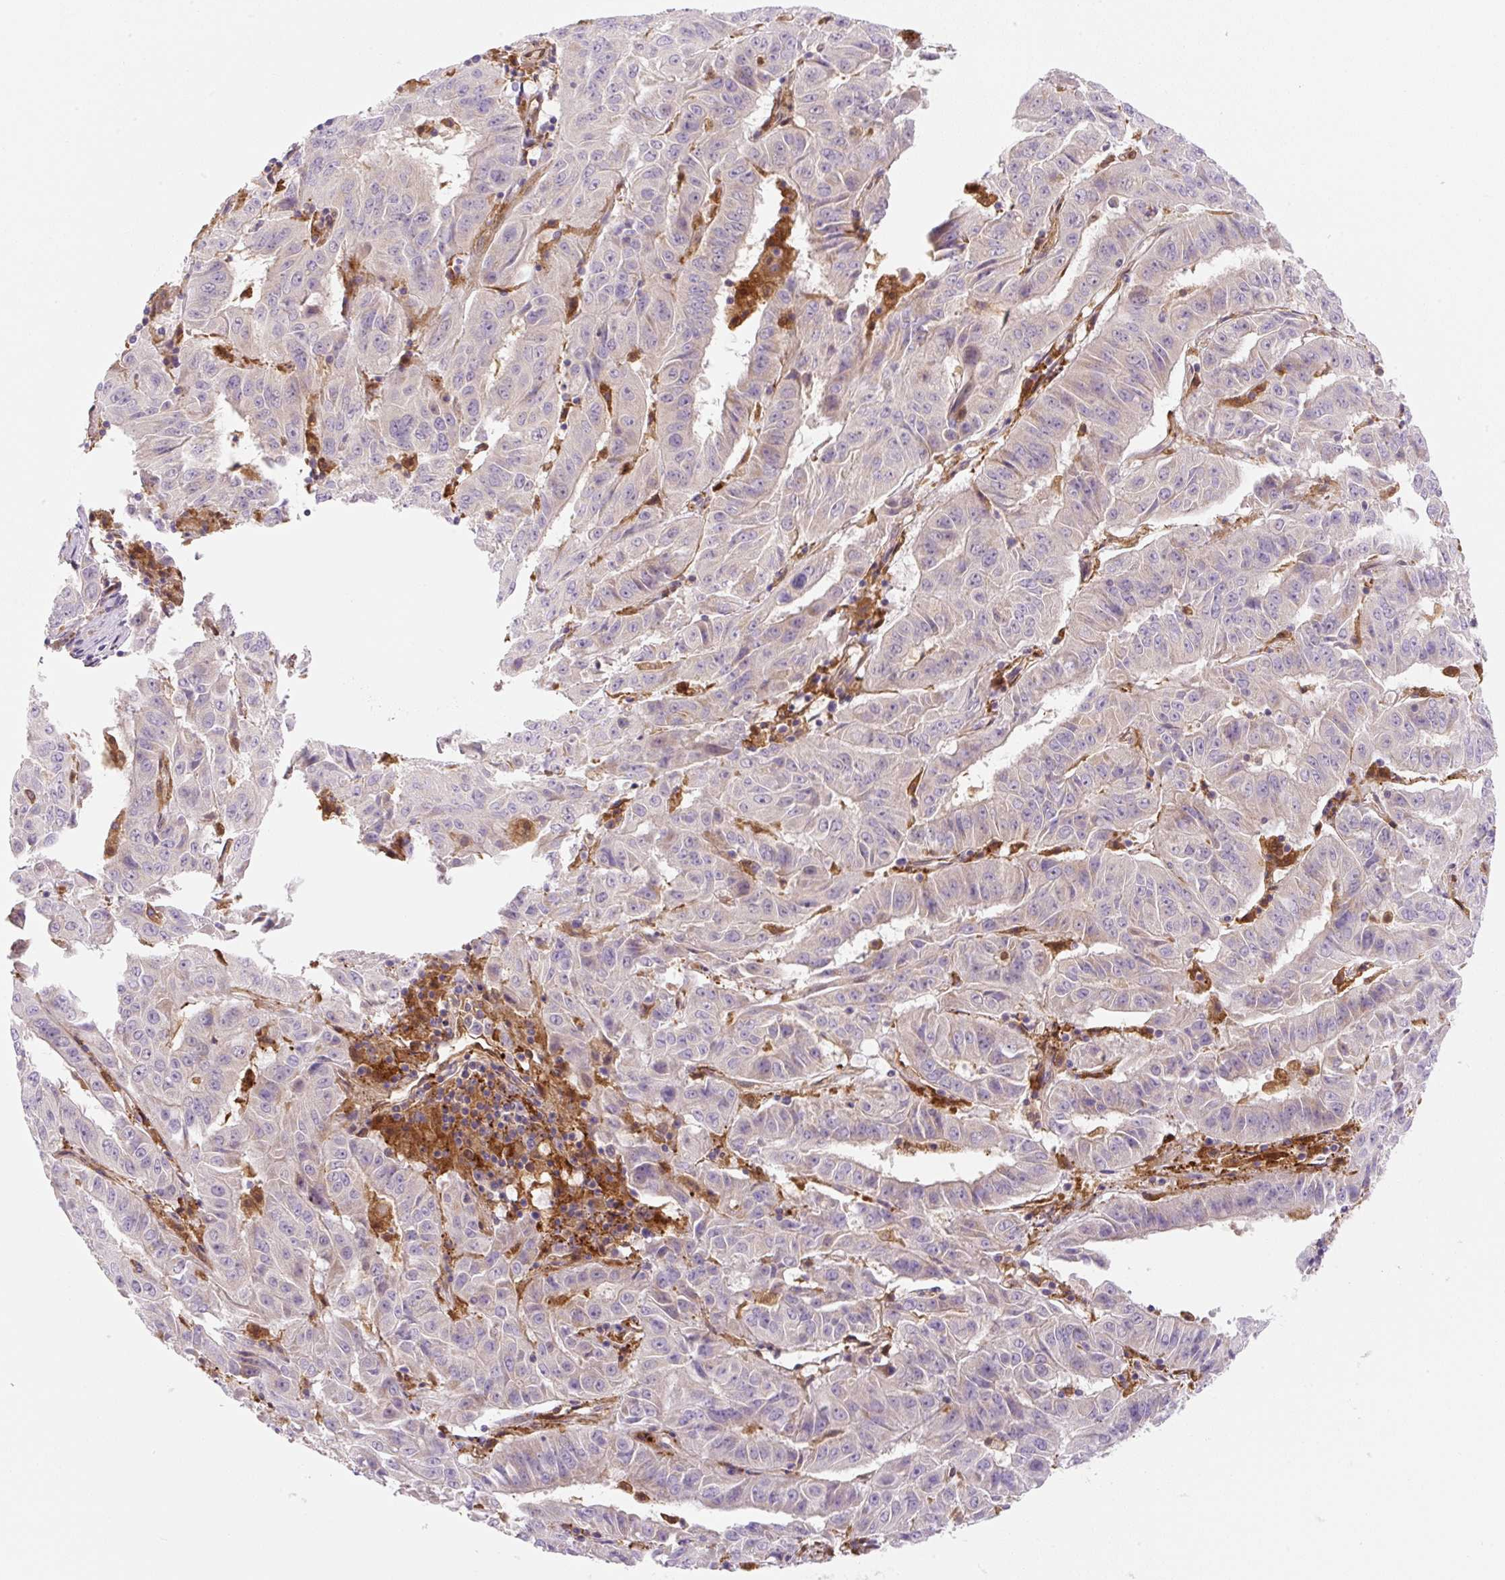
{"staining": {"intensity": "negative", "quantity": "none", "location": "none"}, "tissue": "pancreatic cancer", "cell_type": "Tumor cells", "image_type": "cancer", "snomed": [{"axis": "morphology", "description": "Adenocarcinoma, NOS"}, {"axis": "topography", "description": "Pancreas"}], "caption": "DAB (3,3'-diaminobenzidine) immunohistochemical staining of pancreatic adenocarcinoma demonstrates no significant positivity in tumor cells.", "gene": "OMA1", "patient": {"sex": "male", "age": 63}}